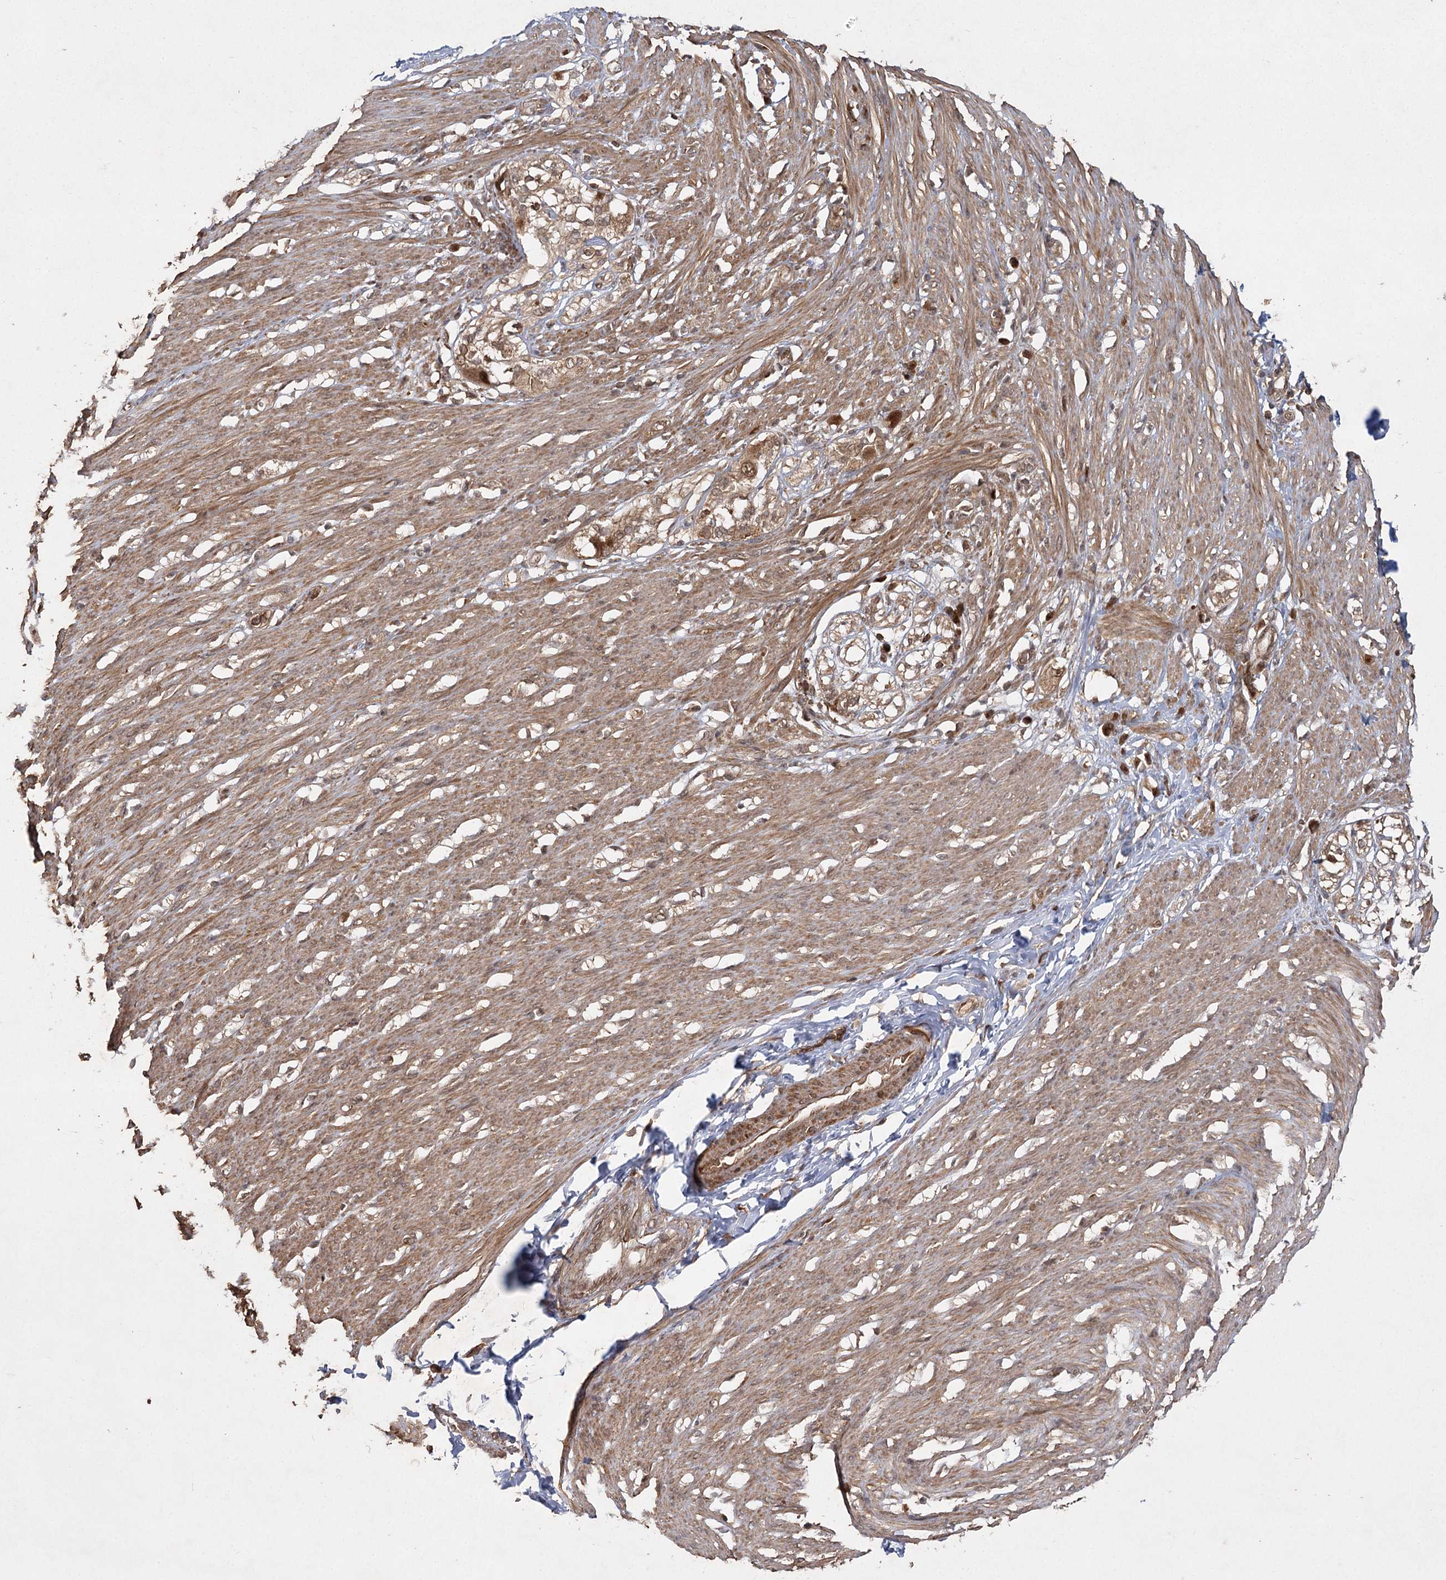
{"staining": {"intensity": "moderate", "quantity": ">75%", "location": "cytoplasmic/membranous"}, "tissue": "smooth muscle", "cell_type": "Smooth muscle cells", "image_type": "normal", "snomed": [{"axis": "morphology", "description": "Normal tissue, NOS"}, {"axis": "morphology", "description": "Adenocarcinoma, NOS"}, {"axis": "topography", "description": "Colon"}, {"axis": "topography", "description": "Peripheral nerve tissue"}], "caption": "High-power microscopy captured an immunohistochemistry image of normal smooth muscle, revealing moderate cytoplasmic/membranous expression in about >75% of smooth muscle cells. (DAB = brown stain, brightfield microscopy at high magnification).", "gene": "MDFIC", "patient": {"sex": "male", "age": 14}}